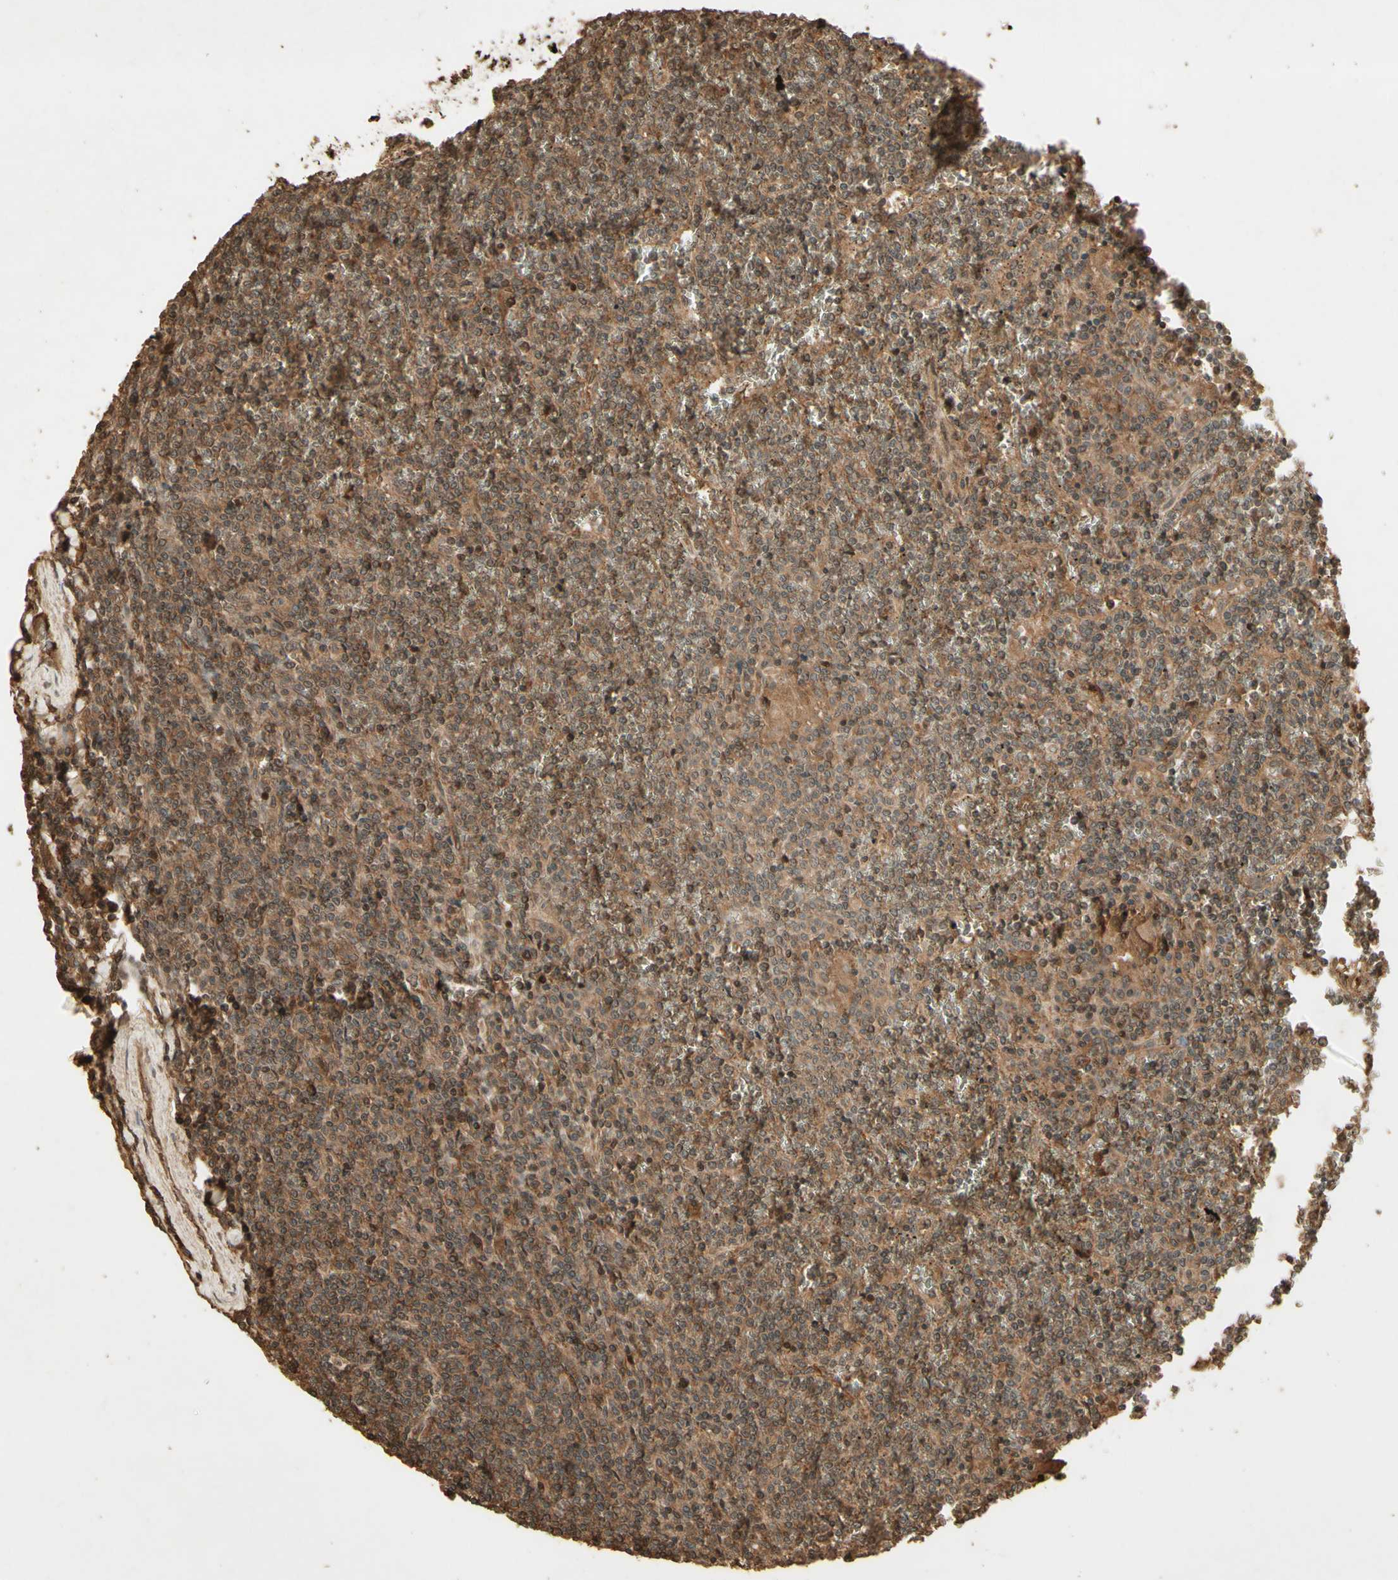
{"staining": {"intensity": "moderate", "quantity": ">75%", "location": "cytoplasmic/membranous,nuclear"}, "tissue": "lymphoma", "cell_type": "Tumor cells", "image_type": "cancer", "snomed": [{"axis": "morphology", "description": "Malignant lymphoma, non-Hodgkin's type, Low grade"}, {"axis": "topography", "description": "Spleen"}], "caption": "Lymphoma was stained to show a protein in brown. There is medium levels of moderate cytoplasmic/membranous and nuclear staining in approximately >75% of tumor cells. (DAB (3,3'-diaminobenzidine) = brown stain, brightfield microscopy at high magnification).", "gene": "SMAD9", "patient": {"sex": "female", "age": 19}}